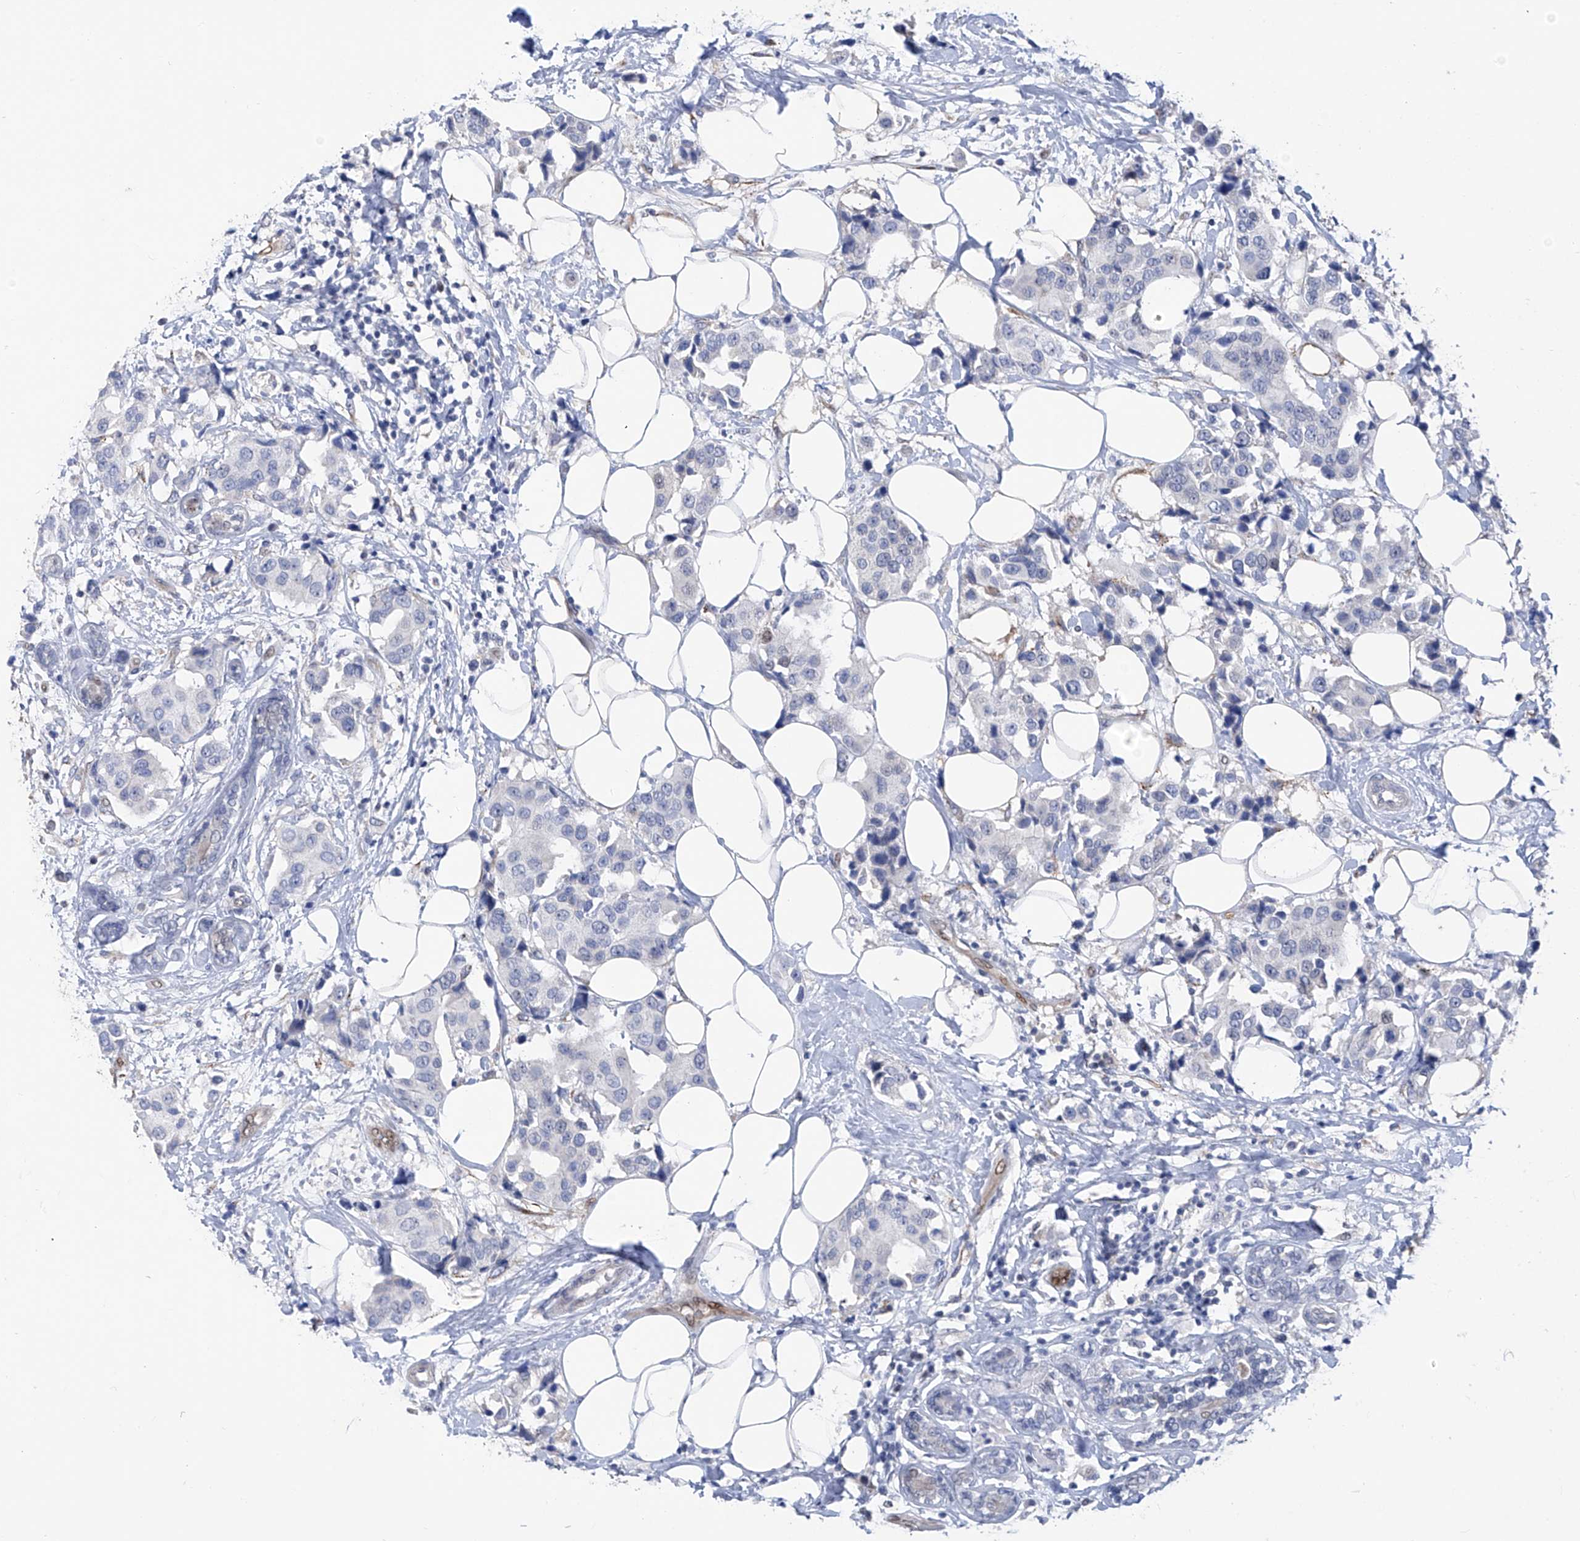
{"staining": {"intensity": "negative", "quantity": "none", "location": "none"}, "tissue": "breast cancer", "cell_type": "Tumor cells", "image_type": "cancer", "snomed": [{"axis": "morphology", "description": "Normal tissue, NOS"}, {"axis": "morphology", "description": "Duct carcinoma"}, {"axis": "topography", "description": "Breast"}], "caption": "Immunohistochemistry micrograph of human breast cancer stained for a protein (brown), which reveals no staining in tumor cells.", "gene": "PHF20", "patient": {"sex": "female", "age": 39}}